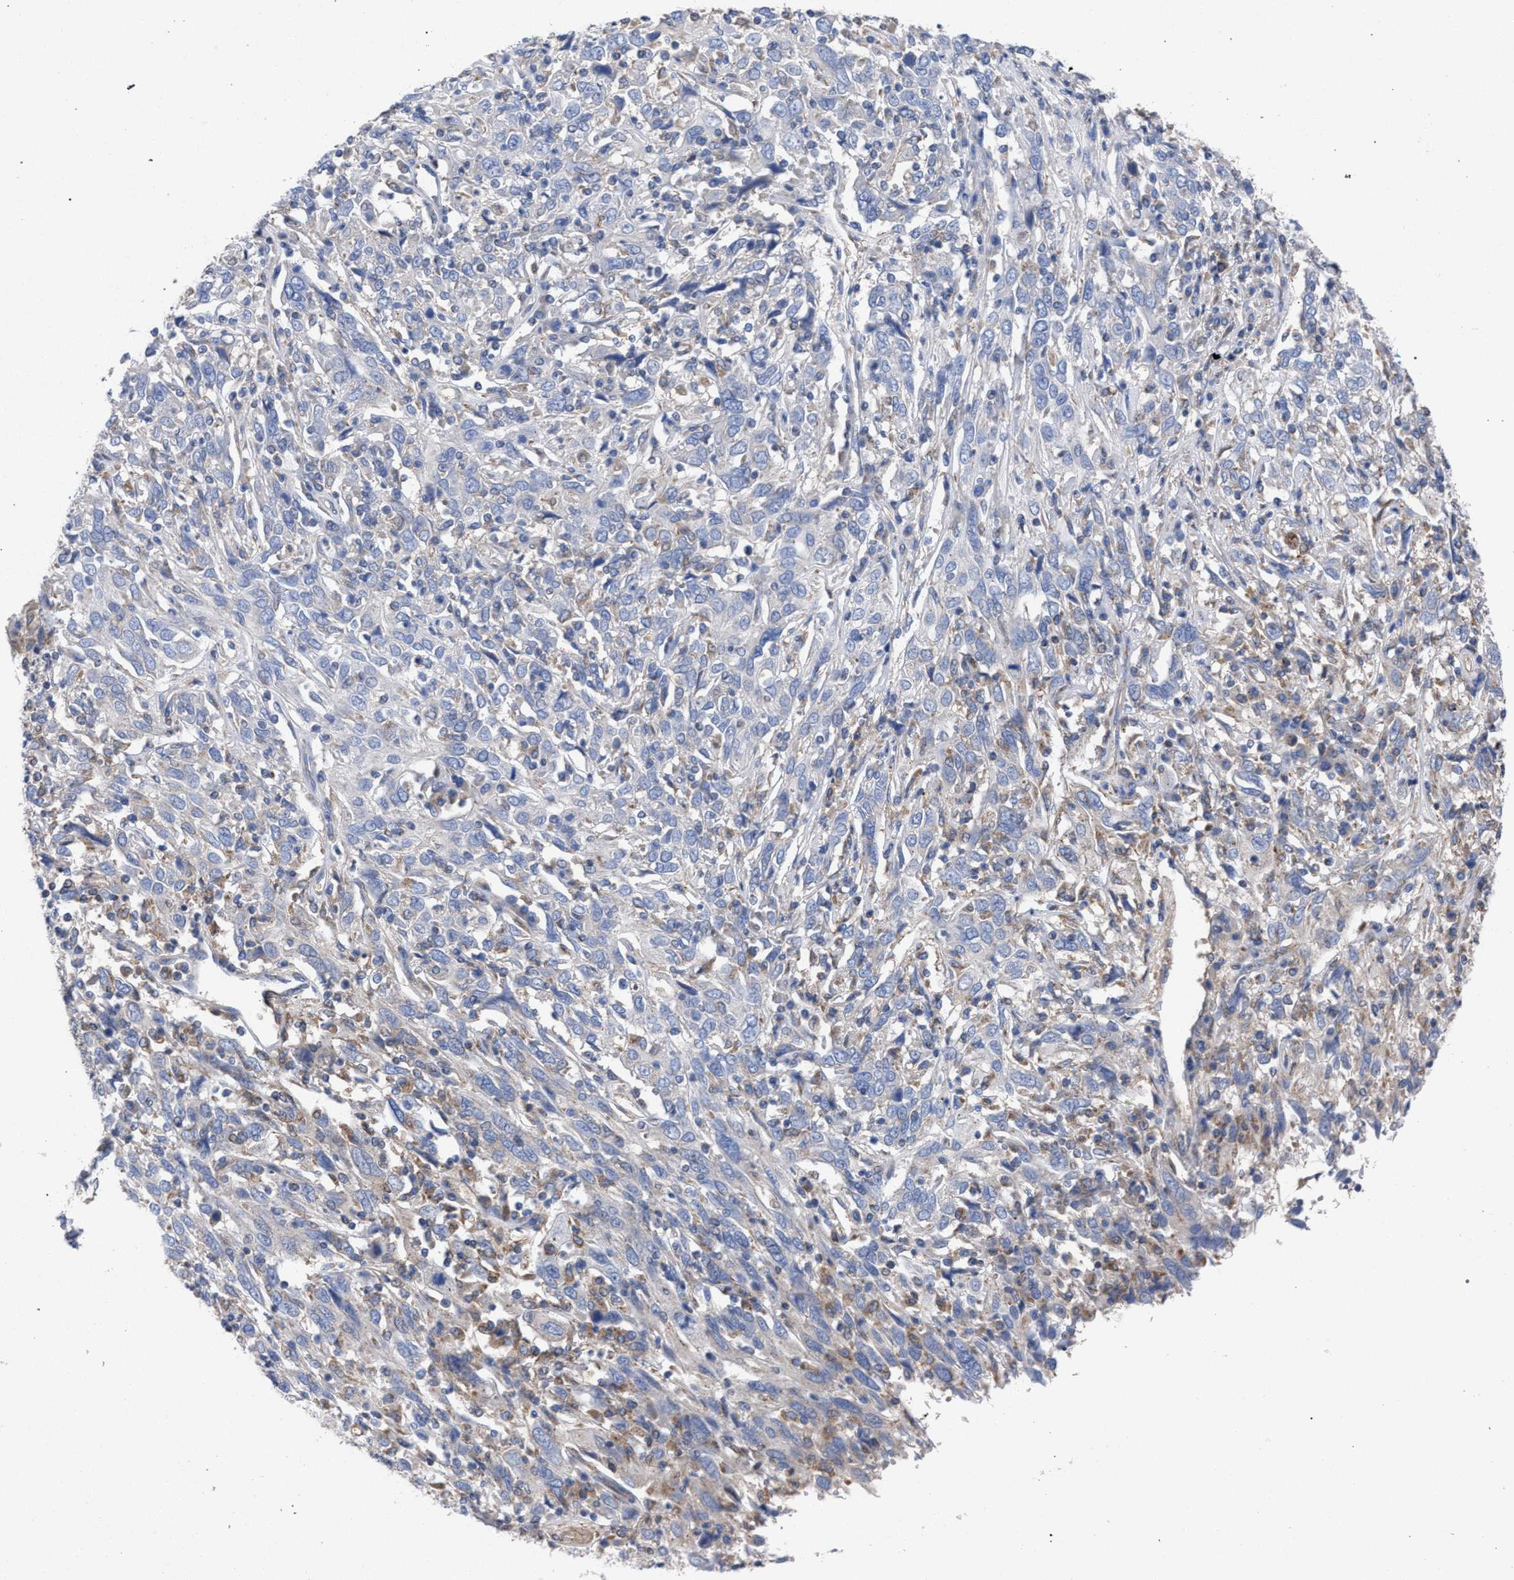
{"staining": {"intensity": "negative", "quantity": "none", "location": "none"}, "tissue": "cervical cancer", "cell_type": "Tumor cells", "image_type": "cancer", "snomed": [{"axis": "morphology", "description": "Squamous cell carcinoma, NOS"}, {"axis": "topography", "description": "Cervix"}], "caption": "IHC histopathology image of human cervical squamous cell carcinoma stained for a protein (brown), which exhibits no expression in tumor cells. Nuclei are stained in blue.", "gene": "GMPR", "patient": {"sex": "female", "age": 46}}